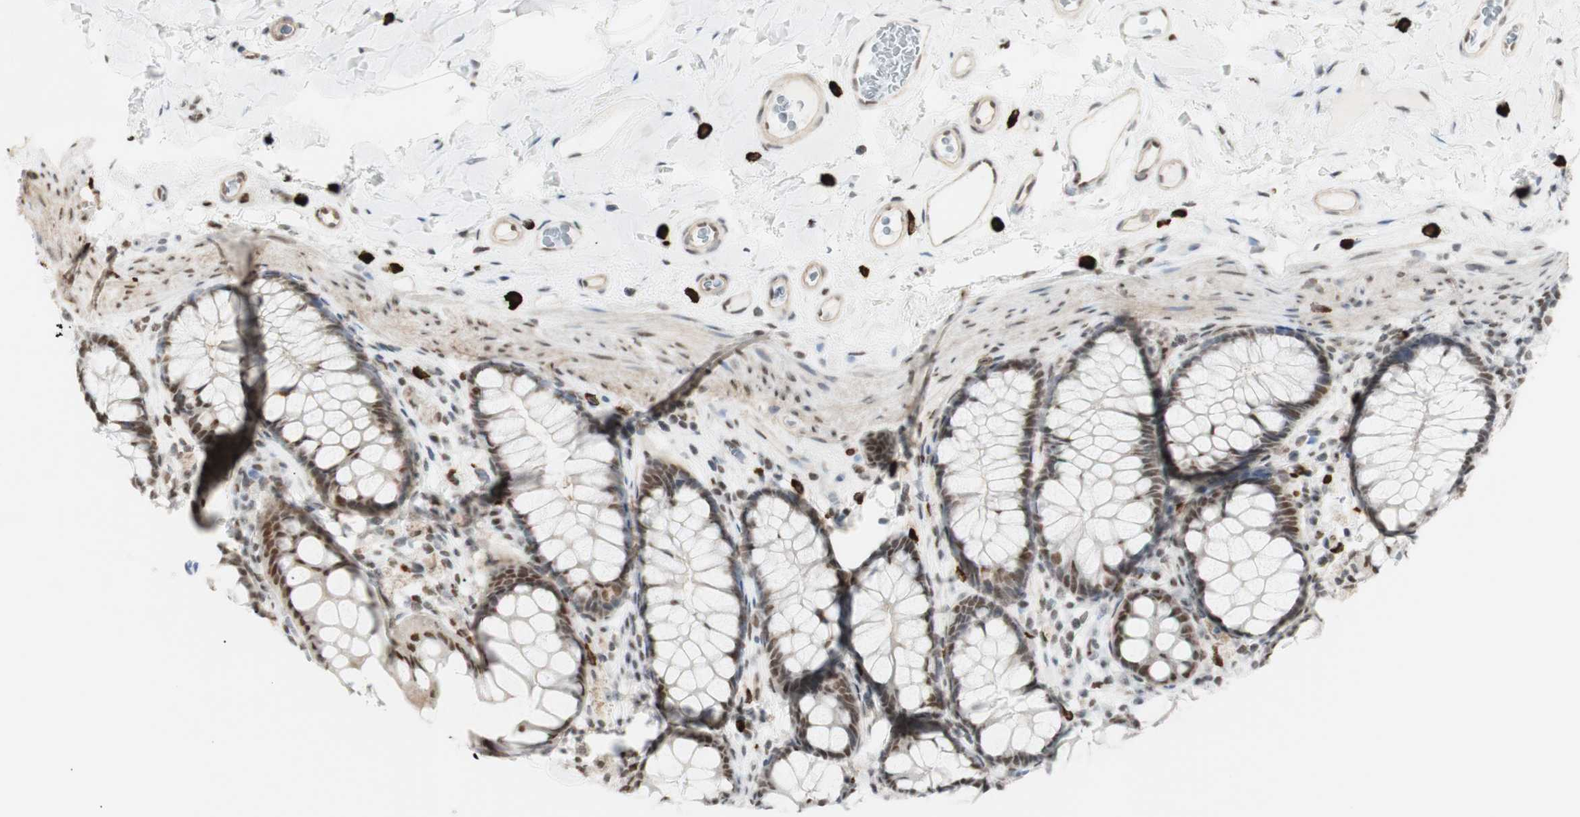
{"staining": {"intensity": "moderate", "quantity": ">75%", "location": "nuclear"}, "tissue": "colon", "cell_type": "Endothelial cells", "image_type": "normal", "snomed": [{"axis": "morphology", "description": "Normal tissue, NOS"}, {"axis": "topography", "description": "Colon"}], "caption": "Endothelial cells demonstrate medium levels of moderate nuclear expression in about >75% of cells in benign human colon. The staining was performed using DAB (3,3'-diaminobenzidine), with brown indicating positive protein expression. Nuclei are stained blue with hematoxylin.", "gene": "ZMYM6", "patient": {"sex": "female", "age": 55}}